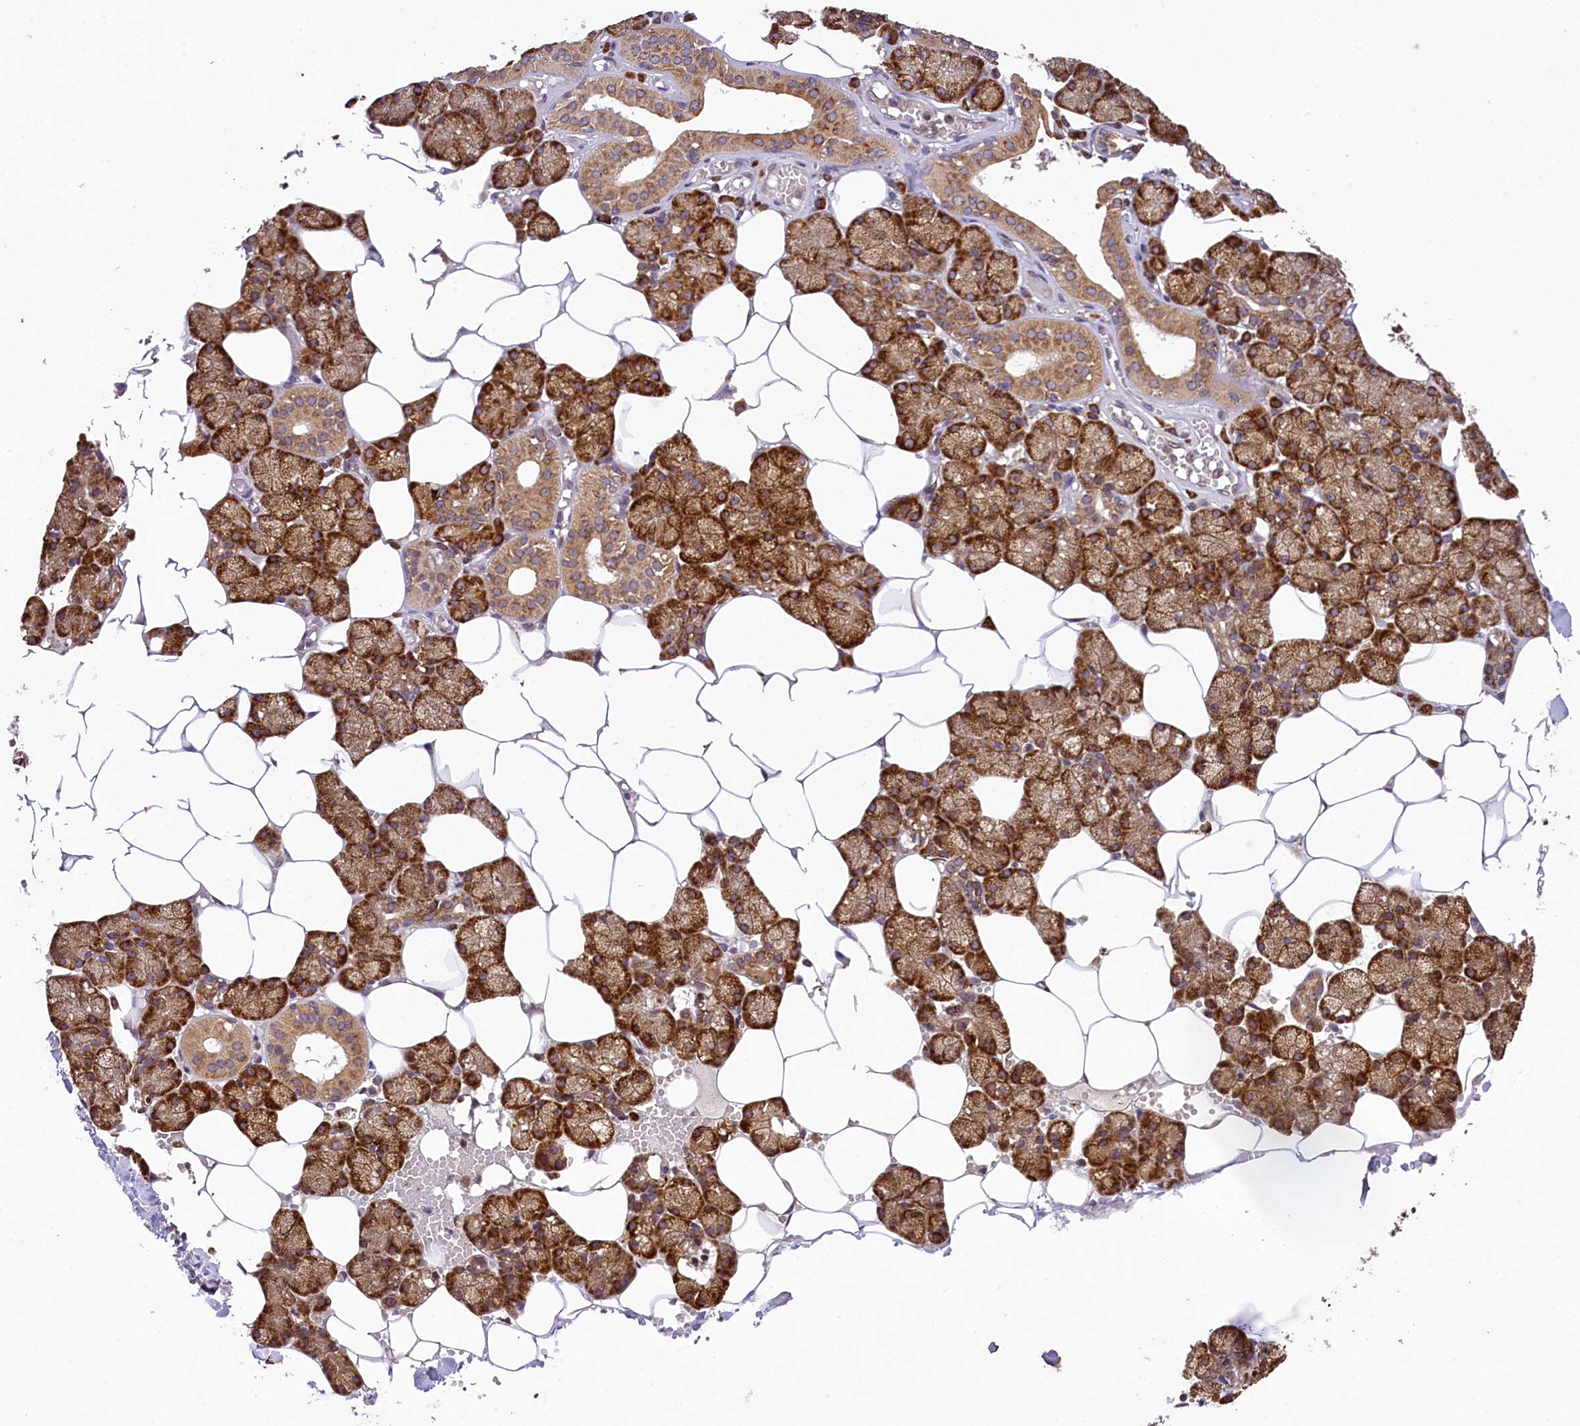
{"staining": {"intensity": "moderate", "quantity": ">75%", "location": "cytoplasmic/membranous"}, "tissue": "salivary gland", "cell_type": "Glandular cells", "image_type": "normal", "snomed": [{"axis": "morphology", "description": "Normal tissue, NOS"}, {"axis": "topography", "description": "Salivary gland"}], "caption": "Protein expression analysis of unremarkable salivary gland exhibits moderate cytoplasmic/membranous positivity in about >75% of glandular cells. Immunohistochemistry stains the protein of interest in brown and the nuclei are stained blue.", "gene": "LARP4", "patient": {"sex": "male", "age": 62}}